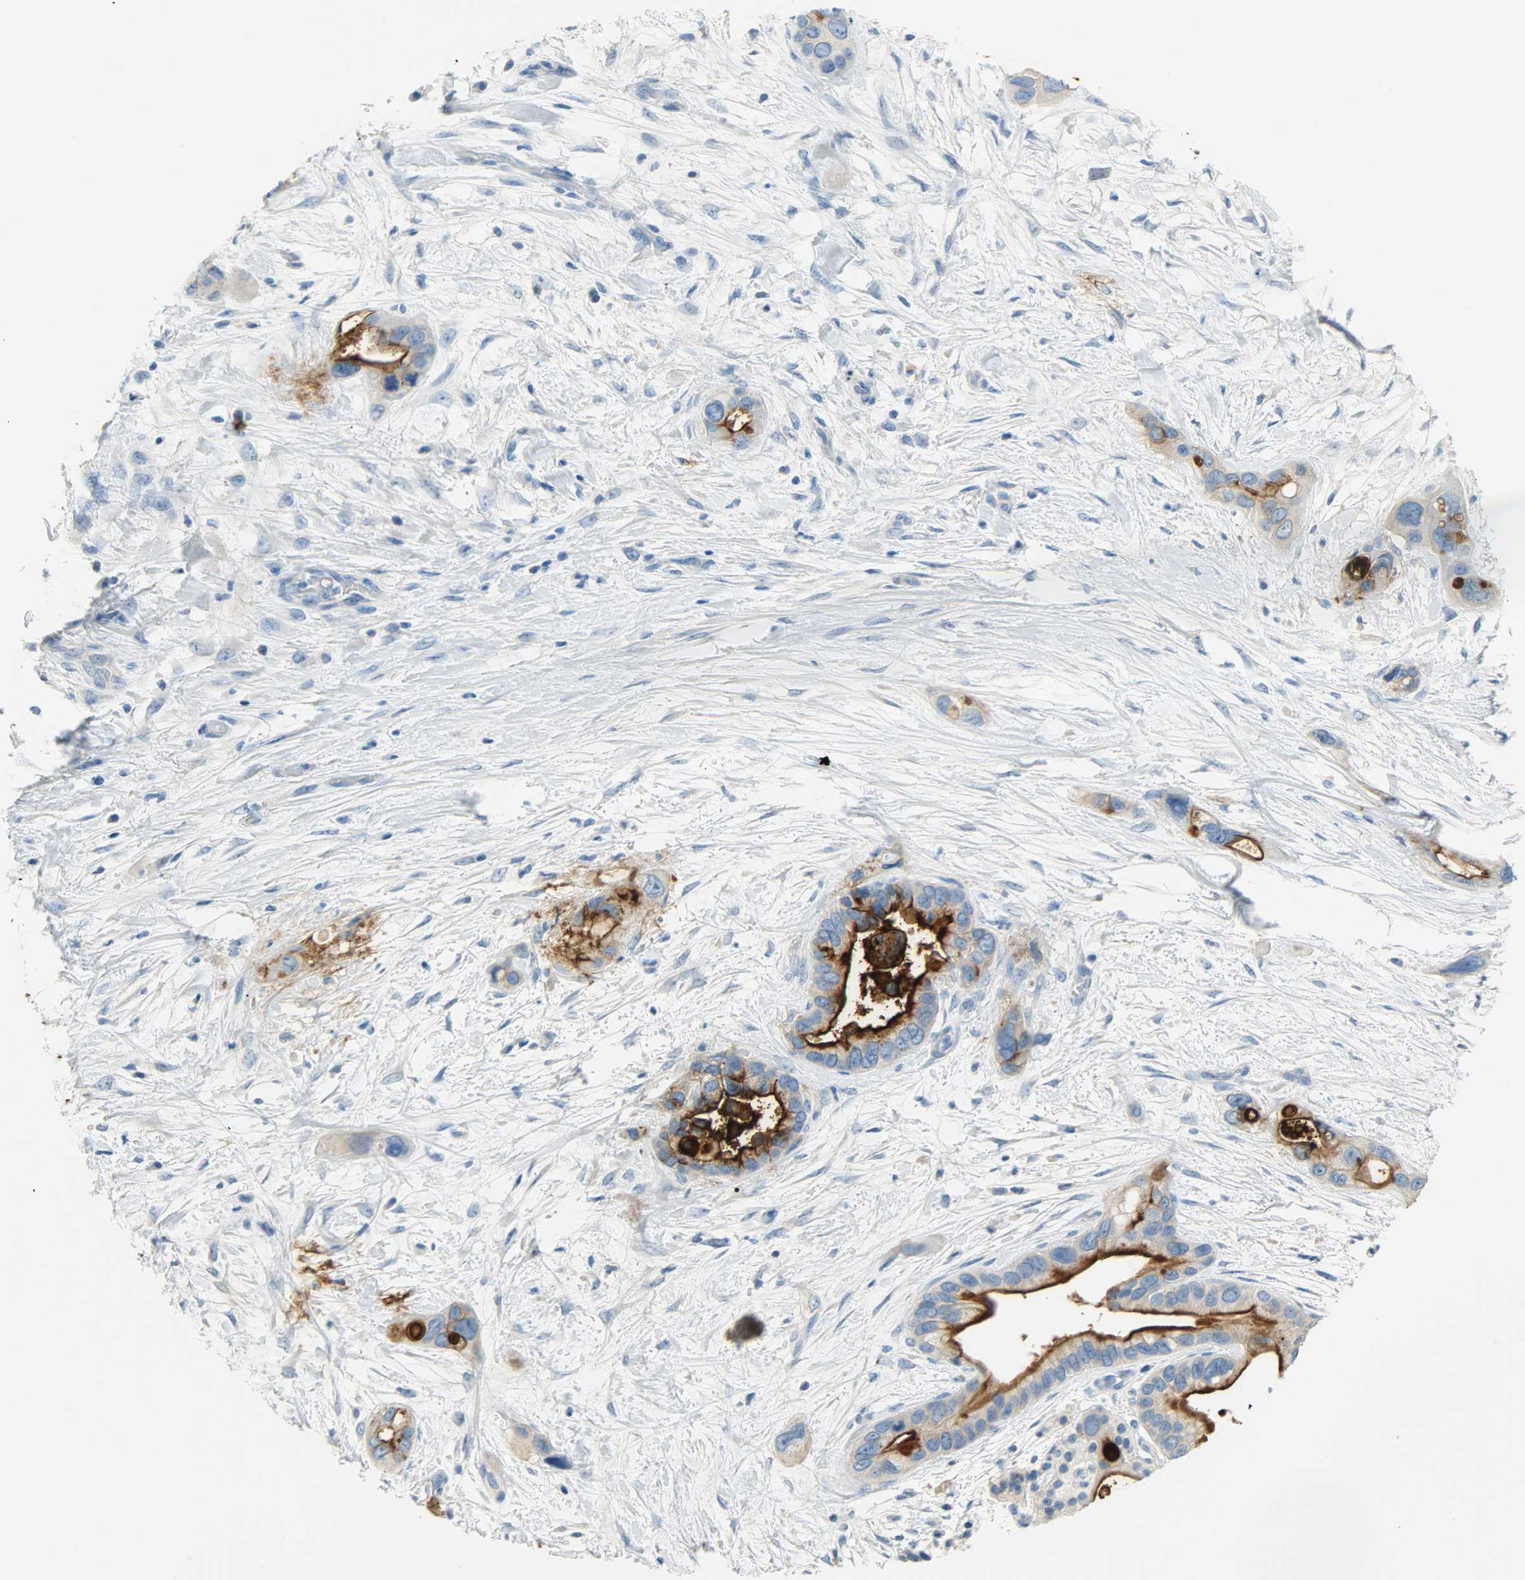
{"staining": {"intensity": "strong", "quantity": ">75%", "location": "cytoplasmic/membranous"}, "tissue": "pancreatic cancer", "cell_type": "Tumor cells", "image_type": "cancer", "snomed": [{"axis": "morphology", "description": "Adenocarcinoma, NOS"}, {"axis": "topography", "description": "Pancreas"}], "caption": "The immunohistochemical stain labels strong cytoplasmic/membranous staining in tumor cells of pancreatic cancer (adenocarcinoma) tissue.", "gene": "PROM1", "patient": {"sex": "female", "age": 77}}